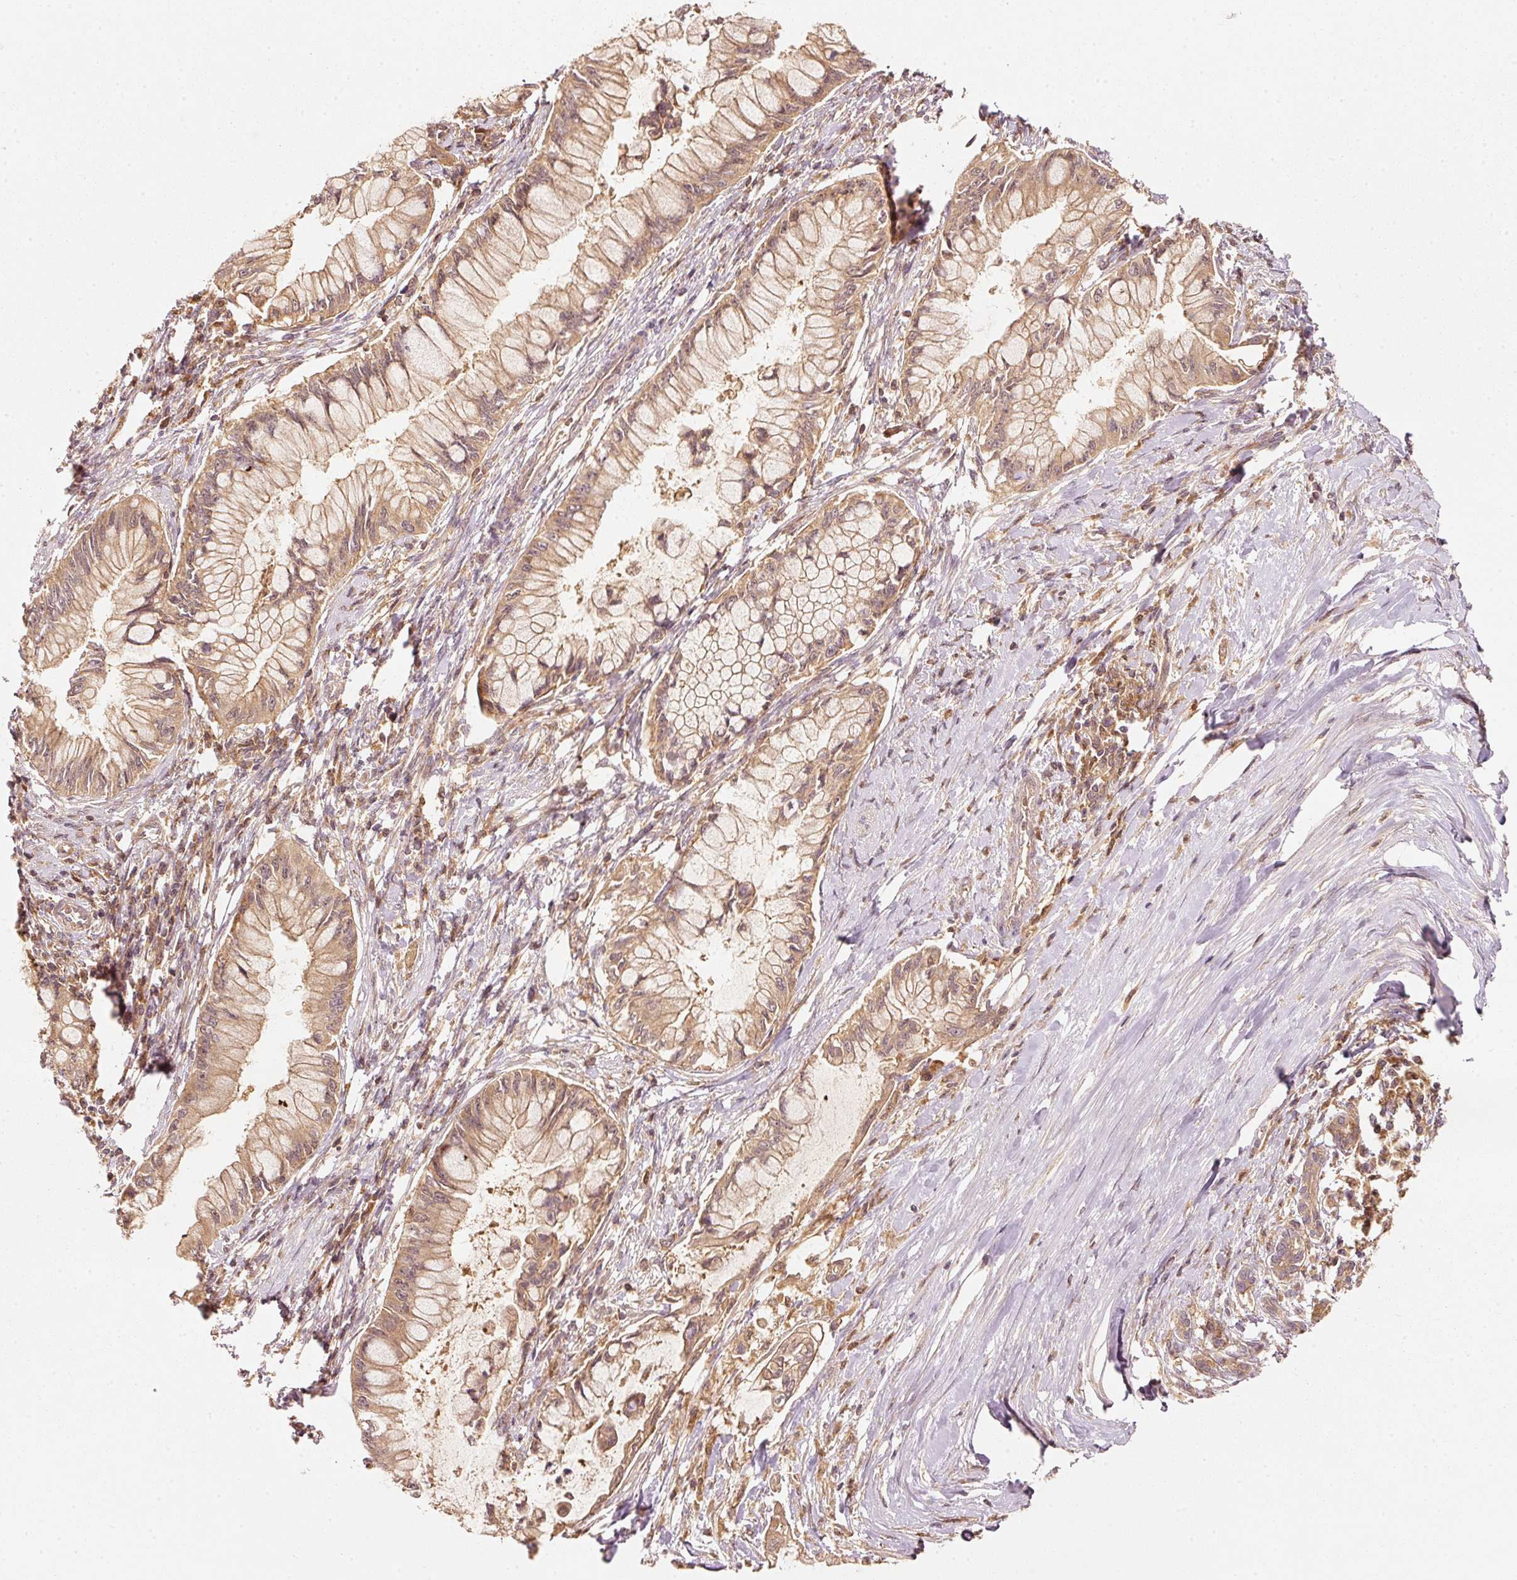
{"staining": {"intensity": "moderate", "quantity": ">75%", "location": "cytoplasmic/membranous"}, "tissue": "pancreatic cancer", "cell_type": "Tumor cells", "image_type": "cancer", "snomed": [{"axis": "morphology", "description": "Adenocarcinoma, NOS"}, {"axis": "topography", "description": "Pancreas"}], "caption": "Tumor cells show medium levels of moderate cytoplasmic/membranous staining in about >75% of cells in pancreatic adenocarcinoma.", "gene": "RRAS2", "patient": {"sex": "male", "age": 48}}